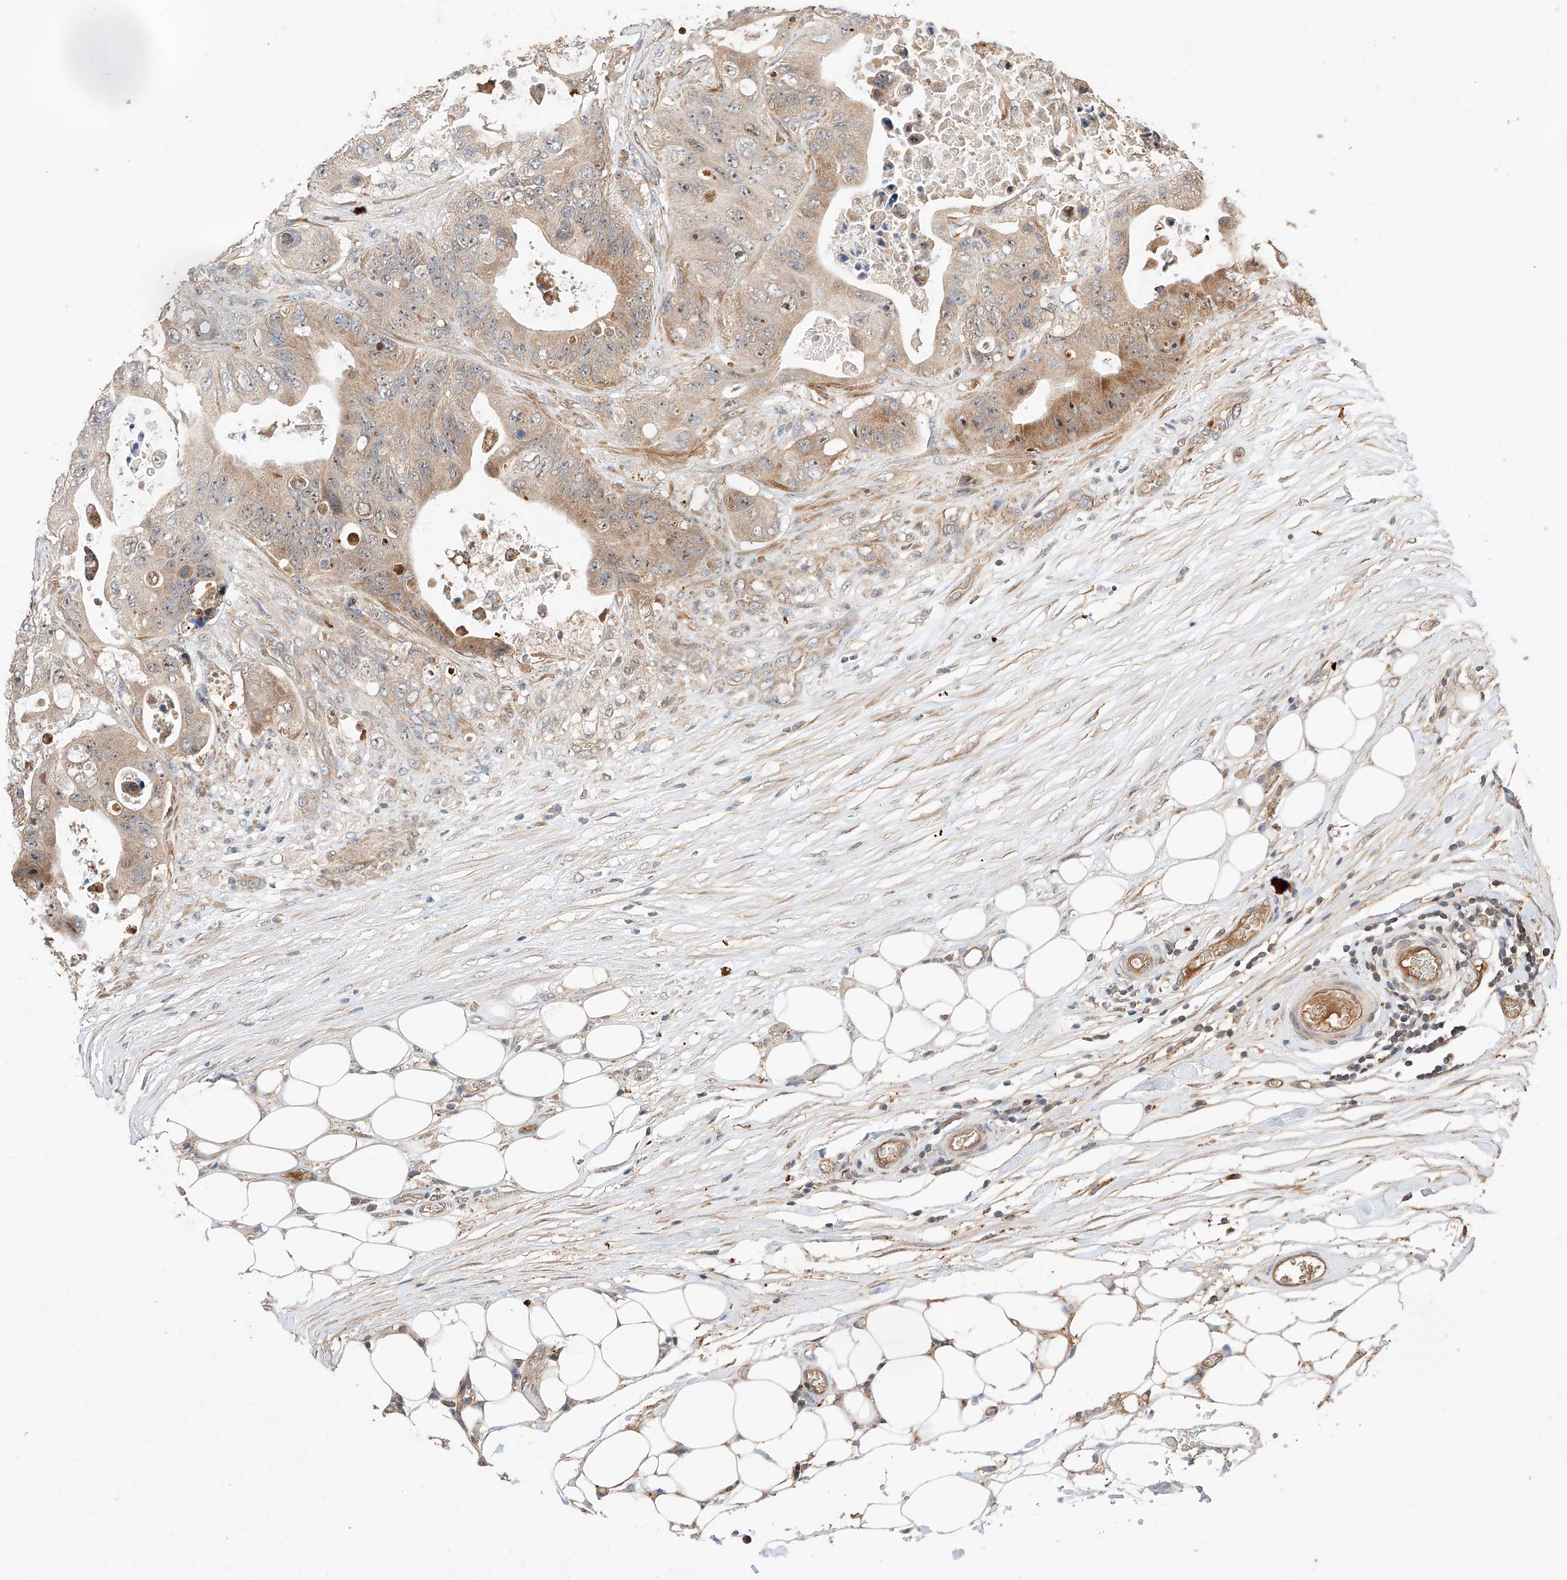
{"staining": {"intensity": "moderate", "quantity": ">75%", "location": "cytoplasmic/membranous,nuclear"}, "tissue": "colorectal cancer", "cell_type": "Tumor cells", "image_type": "cancer", "snomed": [{"axis": "morphology", "description": "Adenocarcinoma, NOS"}, {"axis": "topography", "description": "Colon"}], "caption": "The micrograph demonstrates a brown stain indicating the presence of a protein in the cytoplasmic/membranous and nuclear of tumor cells in adenocarcinoma (colorectal).", "gene": "RAB23", "patient": {"sex": "female", "age": 46}}